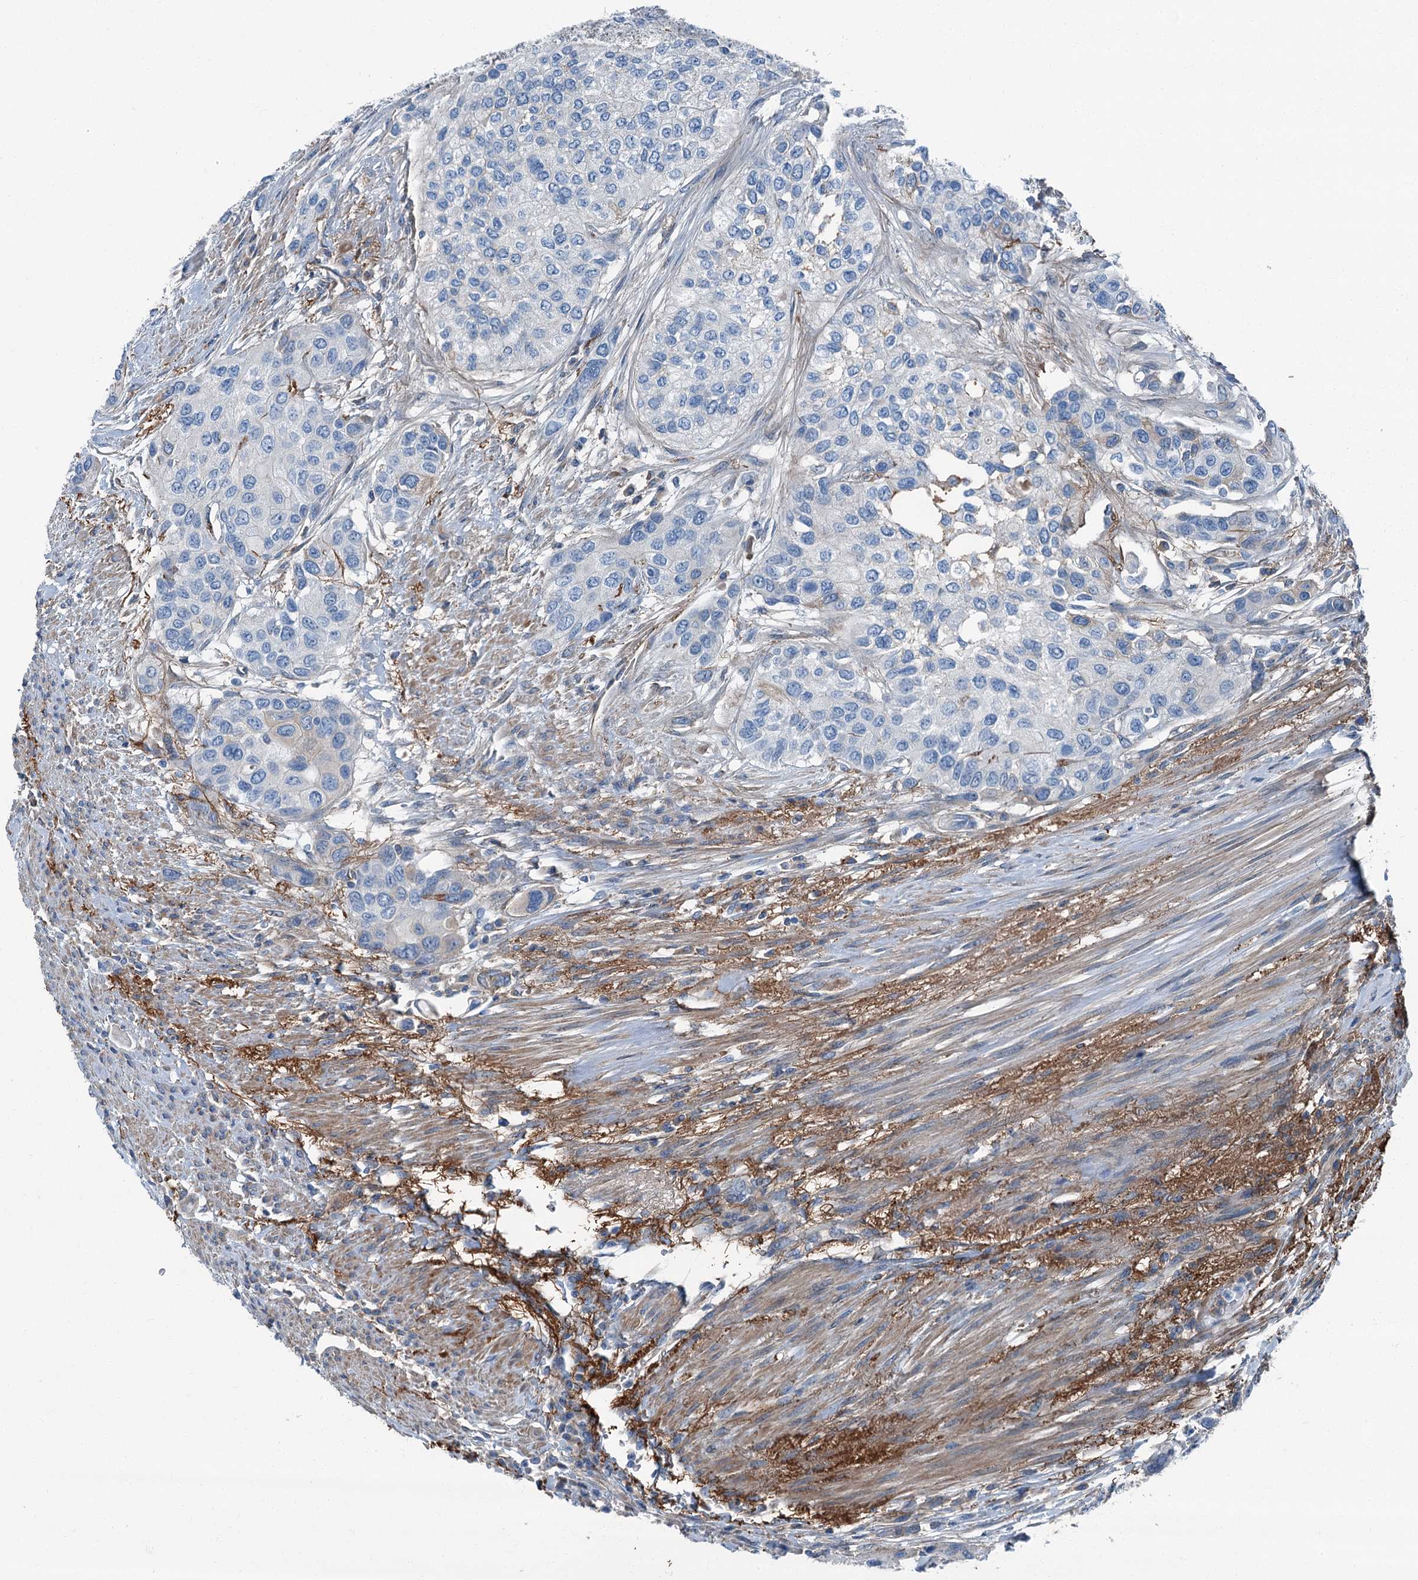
{"staining": {"intensity": "negative", "quantity": "none", "location": "none"}, "tissue": "urothelial cancer", "cell_type": "Tumor cells", "image_type": "cancer", "snomed": [{"axis": "morphology", "description": "Normal tissue, NOS"}, {"axis": "morphology", "description": "Urothelial carcinoma, High grade"}, {"axis": "topography", "description": "Vascular tissue"}, {"axis": "topography", "description": "Urinary bladder"}], "caption": "DAB immunohistochemical staining of urothelial cancer demonstrates no significant expression in tumor cells.", "gene": "AXL", "patient": {"sex": "female", "age": 56}}